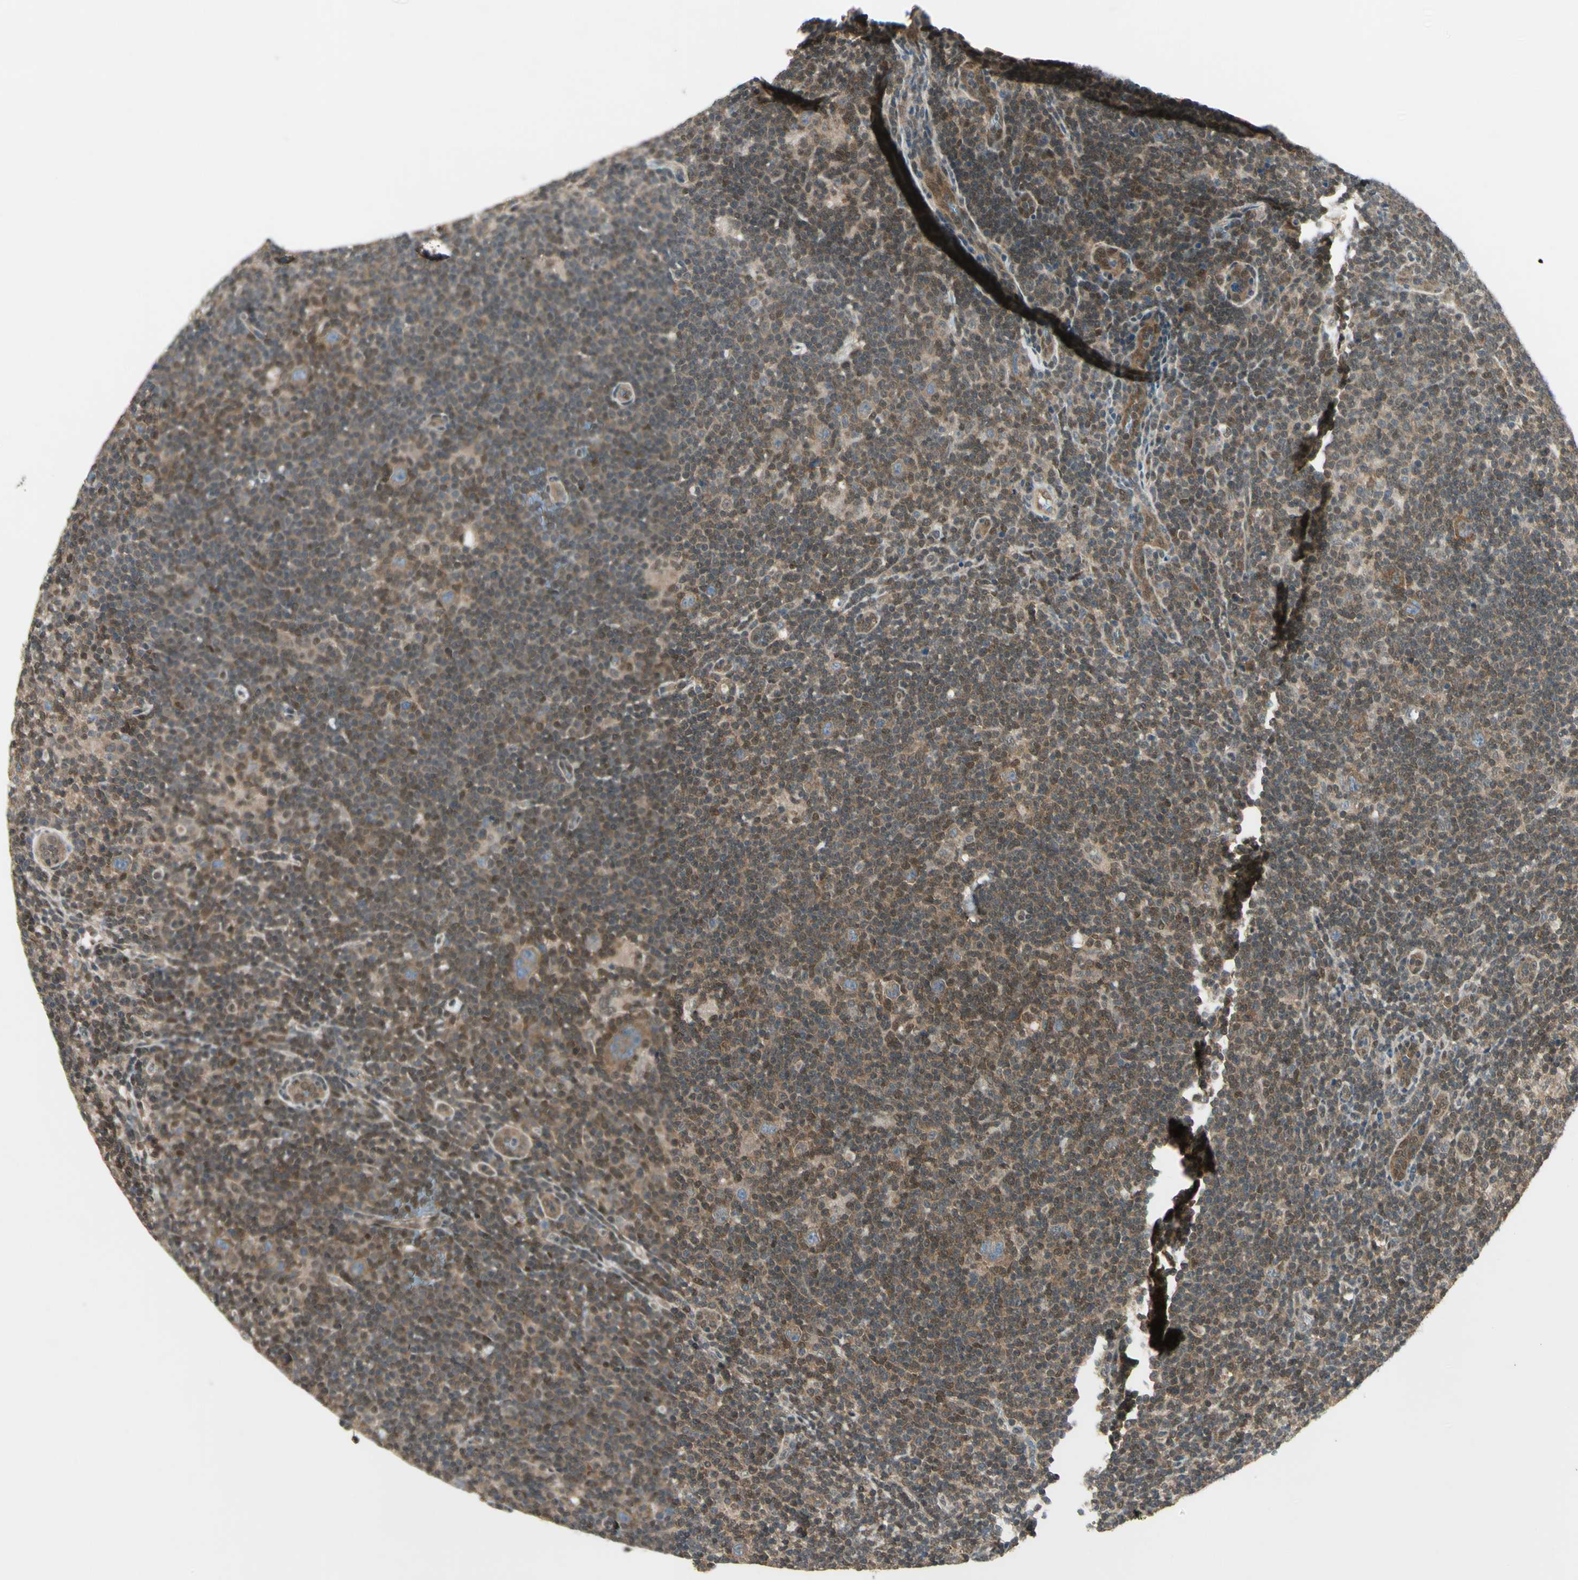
{"staining": {"intensity": "weak", "quantity": ">75%", "location": "cytoplasmic/membranous"}, "tissue": "lymphoma", "cell_type": "Tumor cells", "image_type": "cancer", "snomed": [{"axis": "morphology", "description": "Hodgkin's disease, NOS"}, {"axis": "topography", "description": "Lymph node"}], "caption": "High-power microscopy captured an immunohistochemistry photomicrograph of Hodgkin's disease, revealing weak cytoplasmic/membranous staining in approximately >75% of tumor cells.", "gene": "PSMD5", "patient": {"sex": "female", "age": 57}}